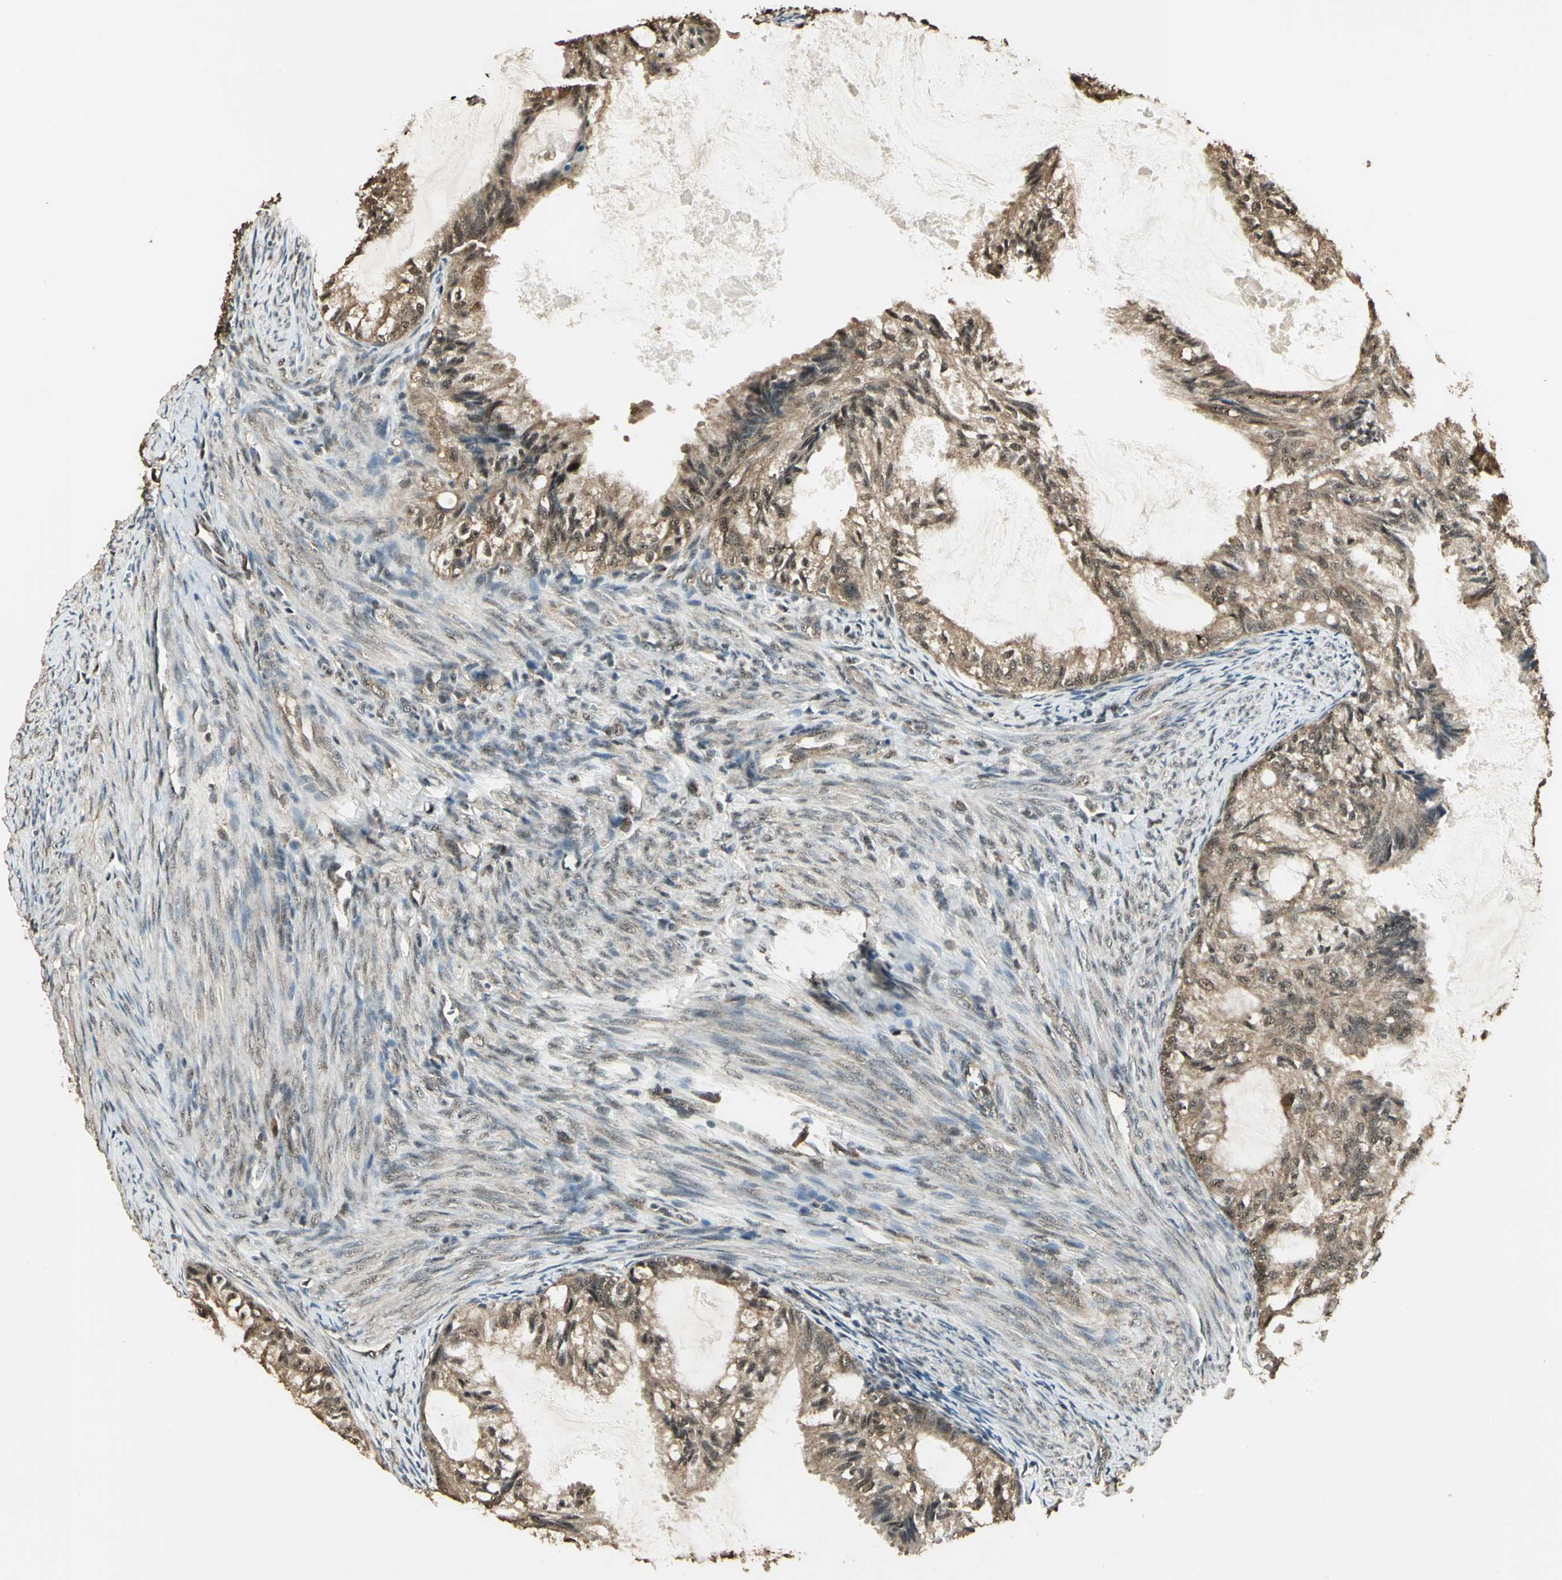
{"staining": {"intensity": "moderate", "quantity": ">75%", "location": "cytoplasmic/membranous"}, "tissue": "cervical cancer", "cell_type": "Tumor cells", "image_type": "cancer", "snomed": [{"axis": "morphology", "description": "Normal tissue, NOS"}, {"axis": "morphology", "description": "Adenocarcinoma, NOS"}, {"axis": "topography", "description": "Cervix"}, {"axis": "topography", "description": "Endometrium"}], "caption": "Adenocarcinoma (cervical) stained with a protein marker demonstrates moderate staining in tumor cells.", "gene": "UCHL5", "patient": {"sex": "female", "age": 86}}